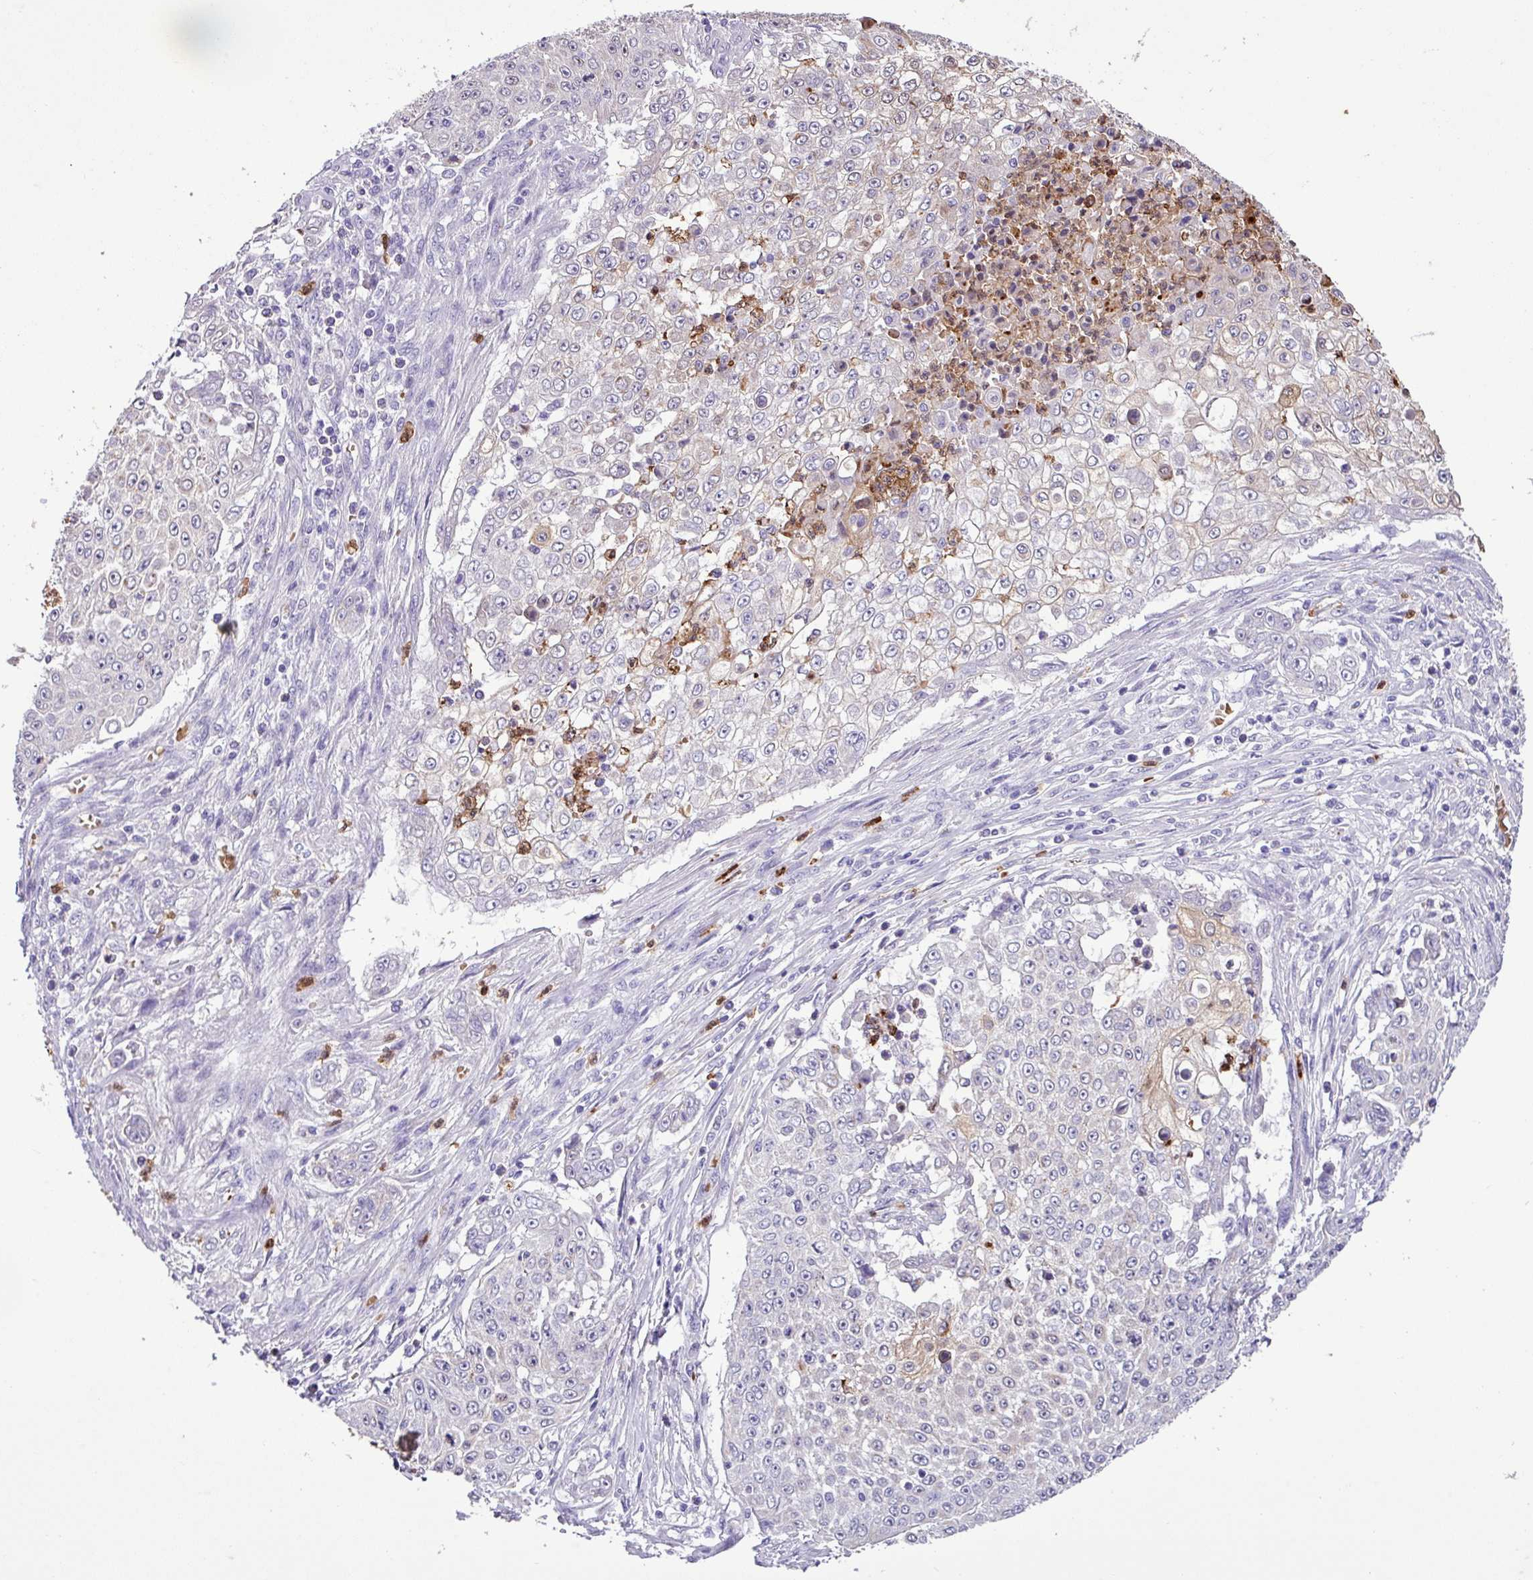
{"staining": {"intensity": "negative", "quantity": "none", "location": "none"}, "tissue": "skin cancer", "cell_type": "Tumor cells", "image_type": "cancer", "snomed": [{"axis": "morphology", "description": "Squamous cell carcinoma, NOS"}, {"axis": "topography", "description": "Skin"}], "caption": "The histopathology image displays no staining of tumor cells in skin cancer (squamous cell carcinoma). Brightfield microscopy of IHC stained with DAB (brown) and hematoxylin (blue), captured at high magnification.", "gene": "MGAT4B", "patient": {"sex": "male", "age": 24}}